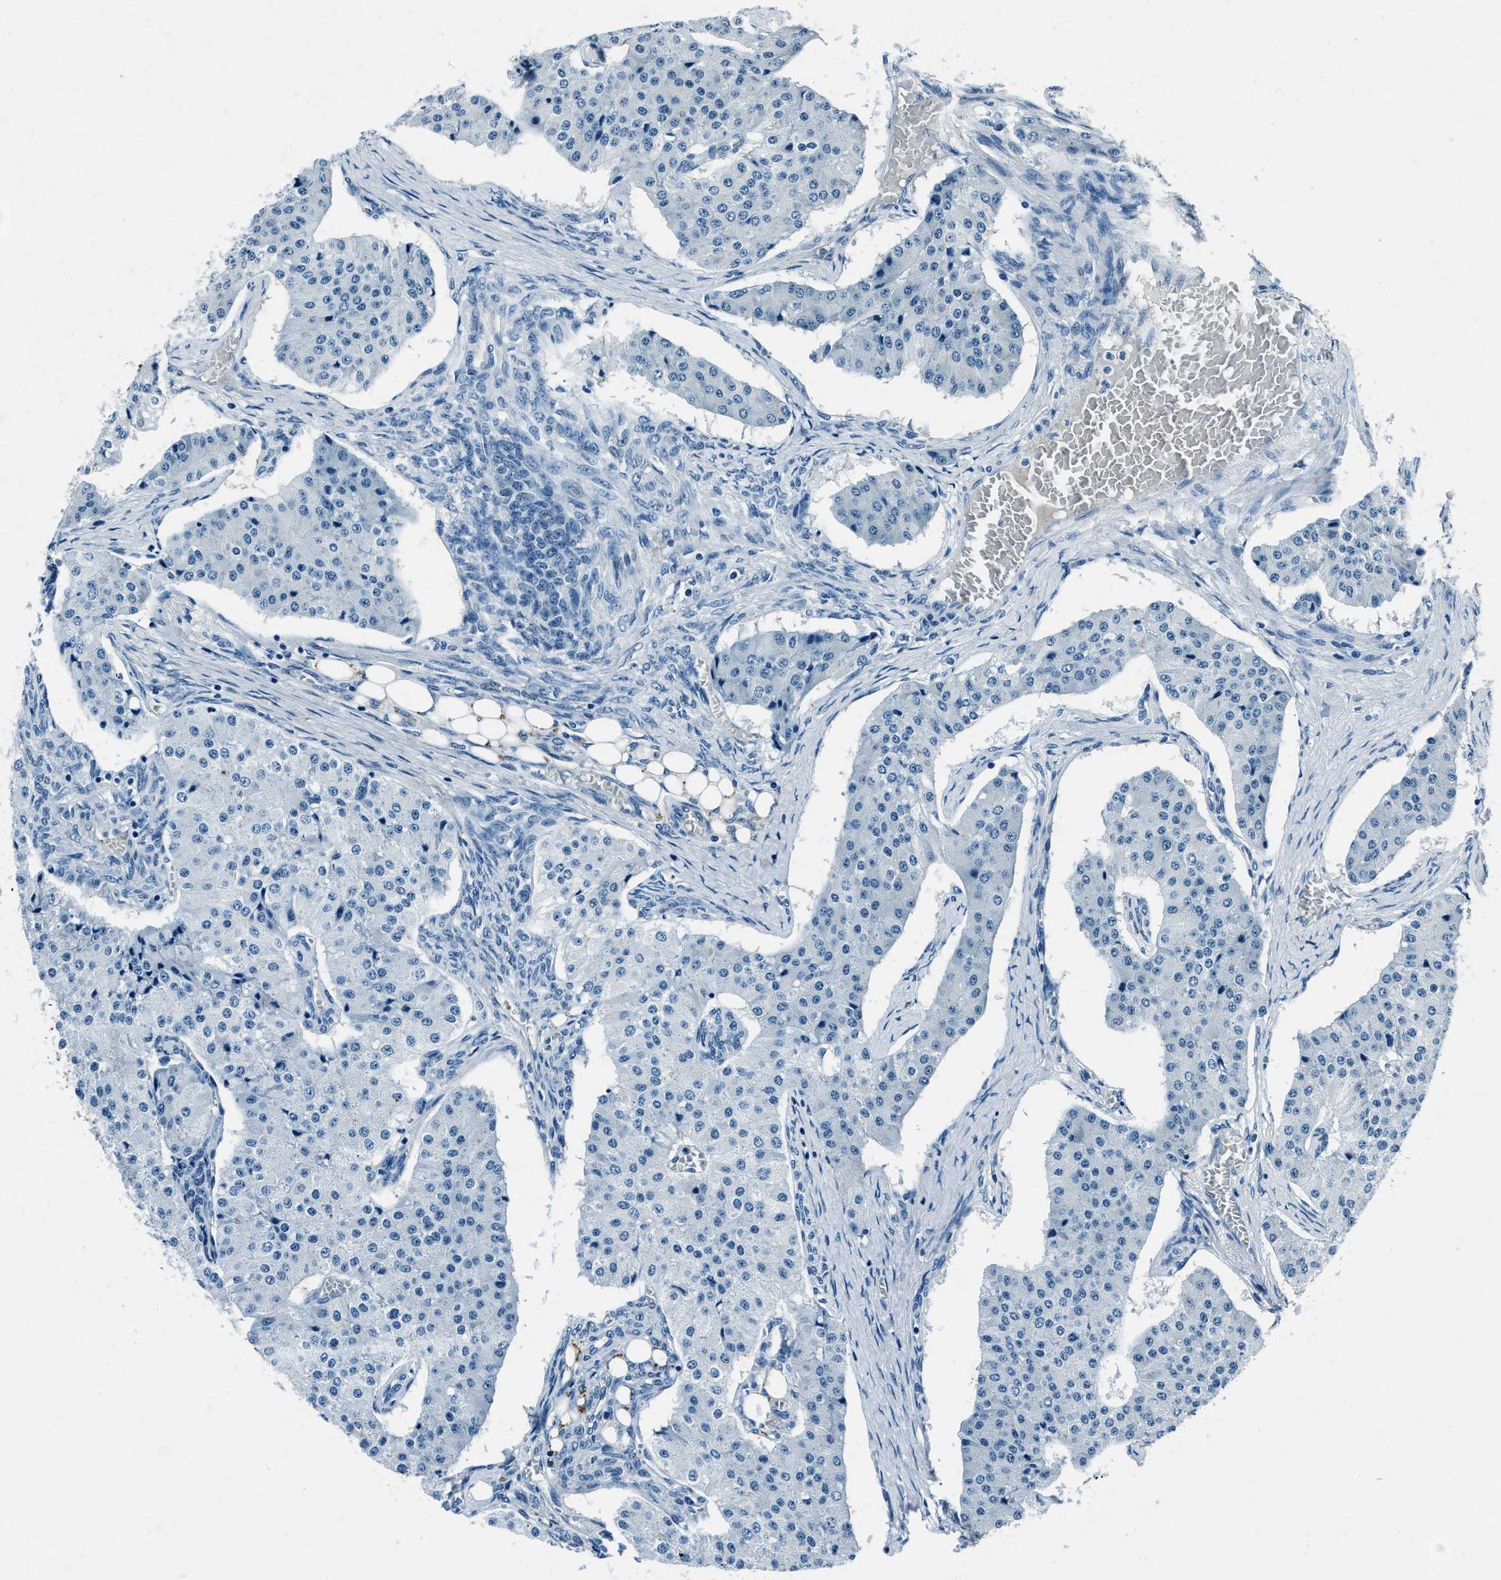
{"staining": {"intensity": "negative", "quantity": "none", "location": "none"}, "tissue": "carcinoid", "cell_type": "Tumor cells", "image_type": "cancer", "snomed": [{"axis": "morphology", "description": "Carcinoid, malignant, NOS"}, {"axis": "topography", "description": "Colon"}], "caption": "A photomicrograph of human carcinoid (malignant) is negative for staining in tumor cells.", "gene": "PTPDC1", "patient": {"sex": "female", "age": 52}}